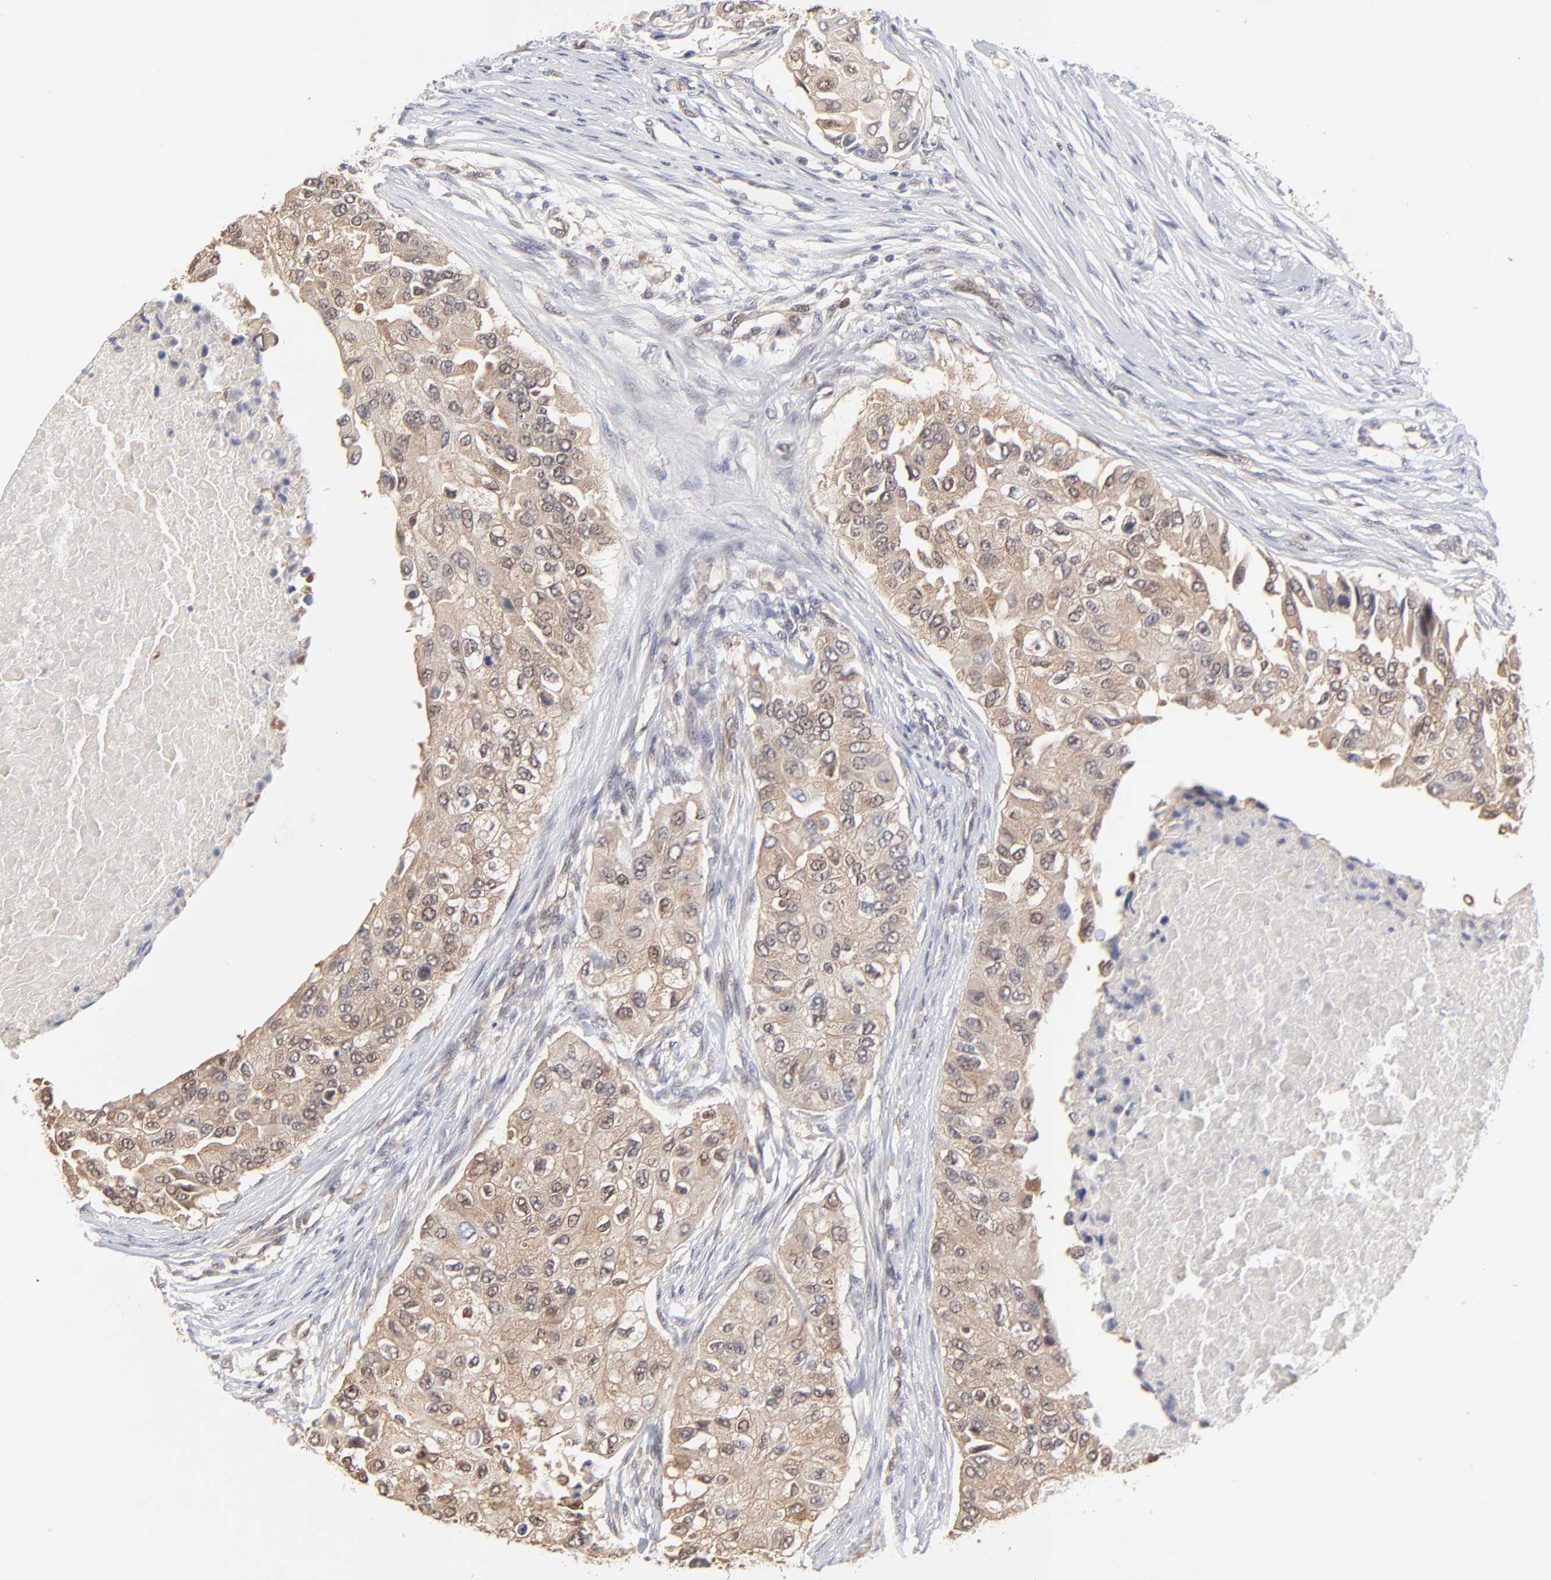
{"staining": {"intensity": "weak", "quantity": ">75%", "location": "cytoplasmic/membranous"}, "tissue": "breast cancer", "cell_type": "Tumor cells", "image_type": "cancer", "snomed": [{"axis": "morphology", "description": "Normal tissue, NOS"}, {"axis": "morphology", "description": "Duct carcinoma"}, {"axis": "topography", "description": "Breast"}], "caption": "About >75% of tumor cells in intraductal carcinoma (breast) exhibit weak cytoplasmic/membranous protein staining as visualized by brown immunohistochemical staining.", "gene": "CASP3", "patient": {"sex": "female", "age": 49}}